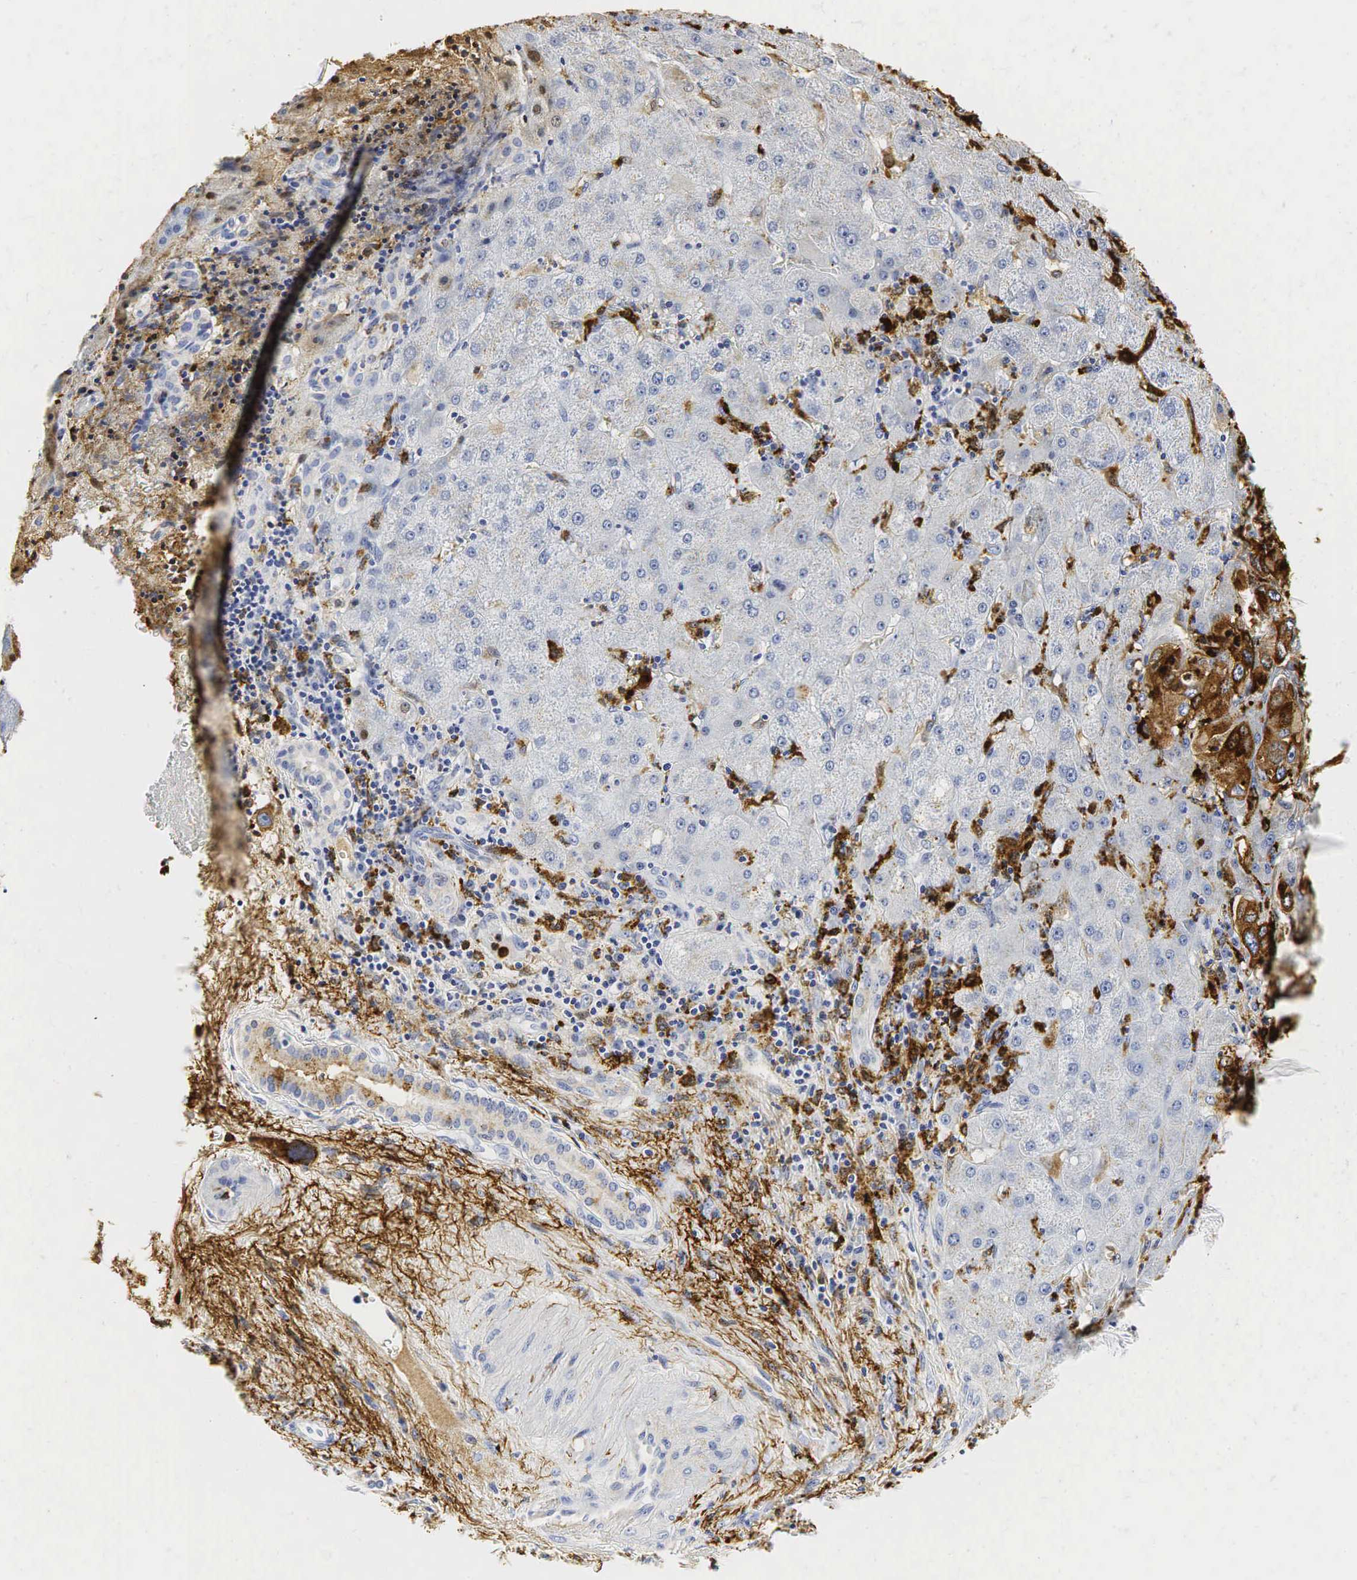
{"staining": {"intensity": "weak", "quantity": "<25%", "location": "cytoplasmic/membranous"}, "tissue": "liver cancer", "cell_type": "Tumor cells", "image_type": "cancer", "snomed": [{"axis": "morphology", "description": "Cholangiocarcinoma"}, {"axis": "topography", "description": "Liver"}], "caption": "IHC of human liver cholangiocarcinoma shows no expression in tumor cells.", "gene": "LYZ", "patient": {"sex": "female", "age": 79}}